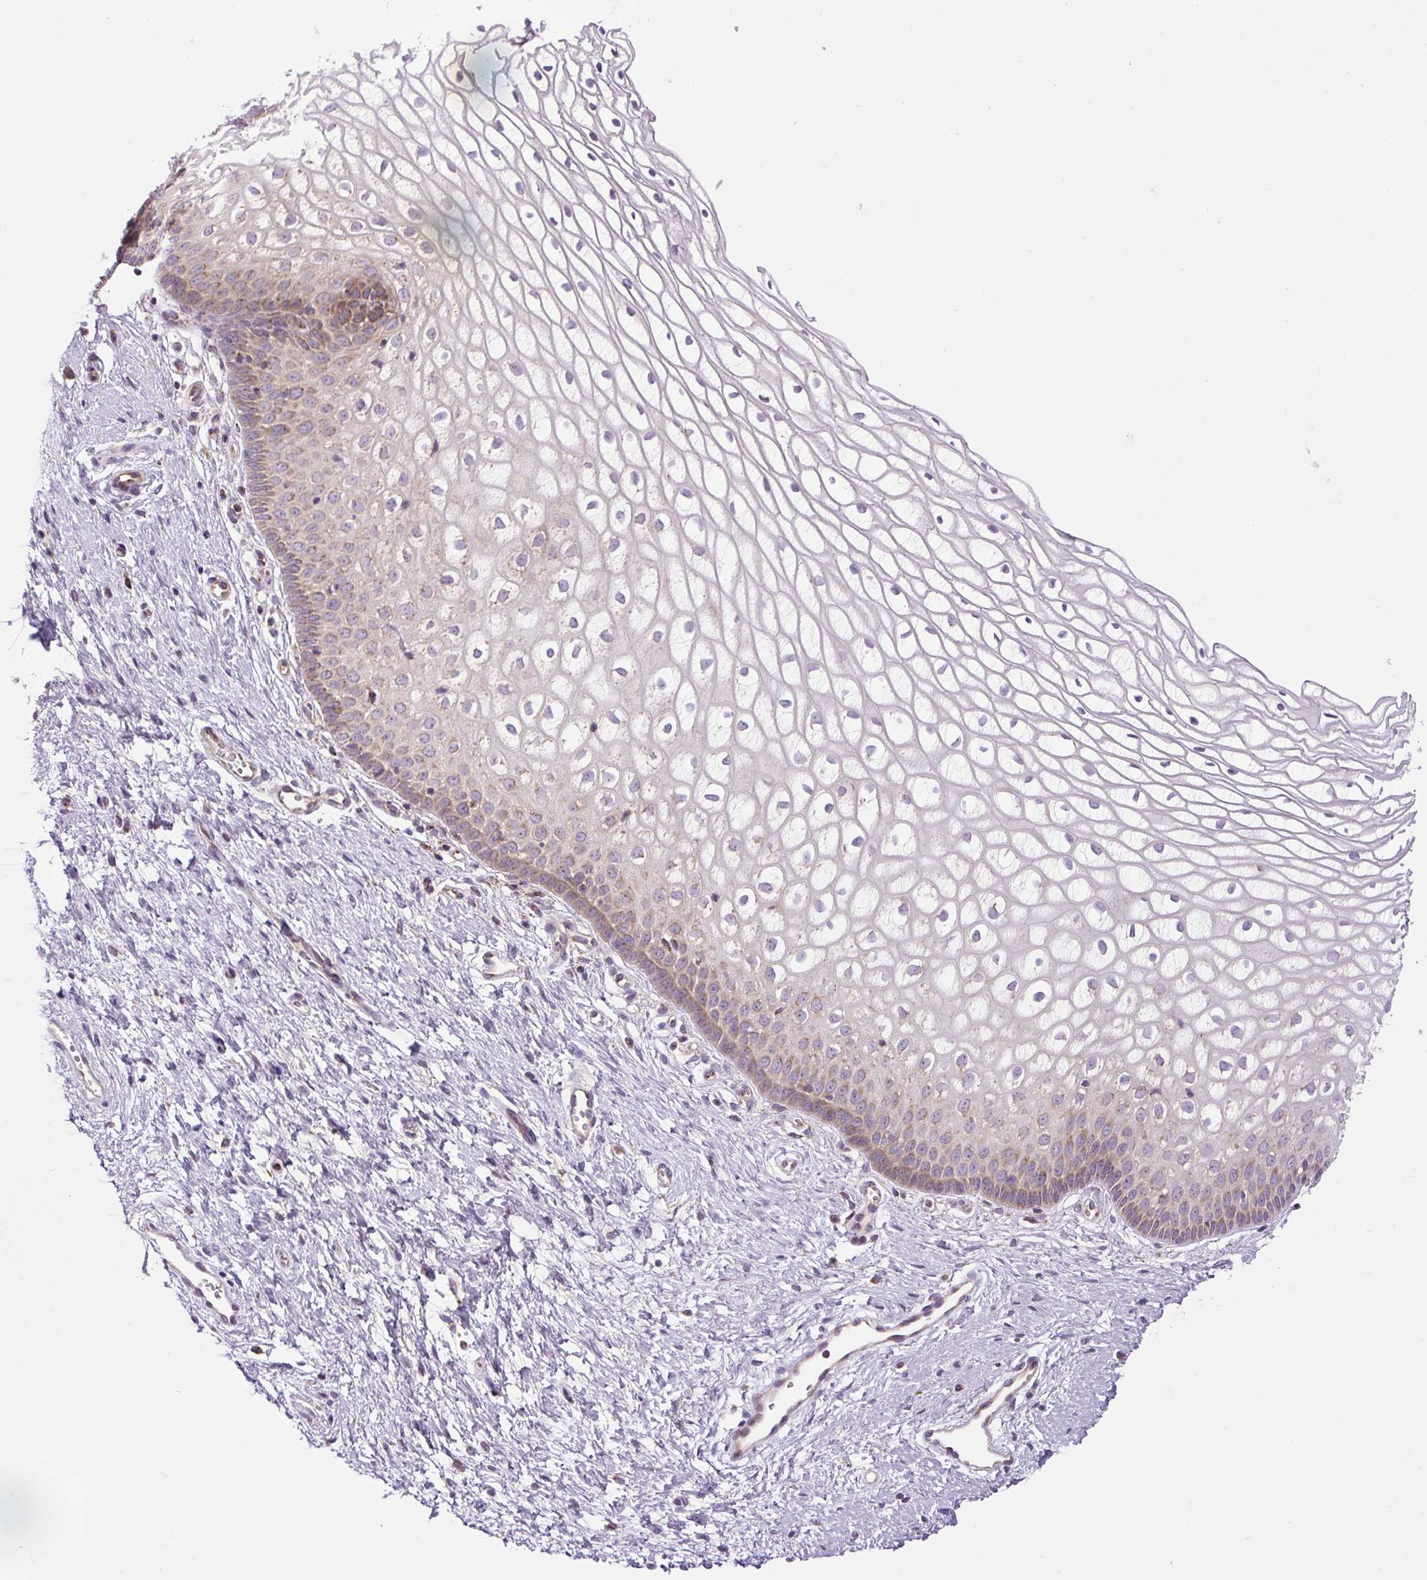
{"staining": {"intensity": "moderate", "quantity": "25%-75%", "location": "cytoplasmic/membranous"}, "tissue": "cervix", "cell_type": "Squamous epithelial cells", "image_type": "normal", "snomed": [{"axis": "morphology", "description": "Normal tissue, NOS"}, {"axis": "topography", "description": "Cervix"}], "caption": "Human cervix stained for a protein (brown) displays moderate cytoplasmic/membranous positive expression in about 25%-75% of squamous epithelial cells.", "gene": "ZNF547", "patient": {"sex": "female", "age": 36}}